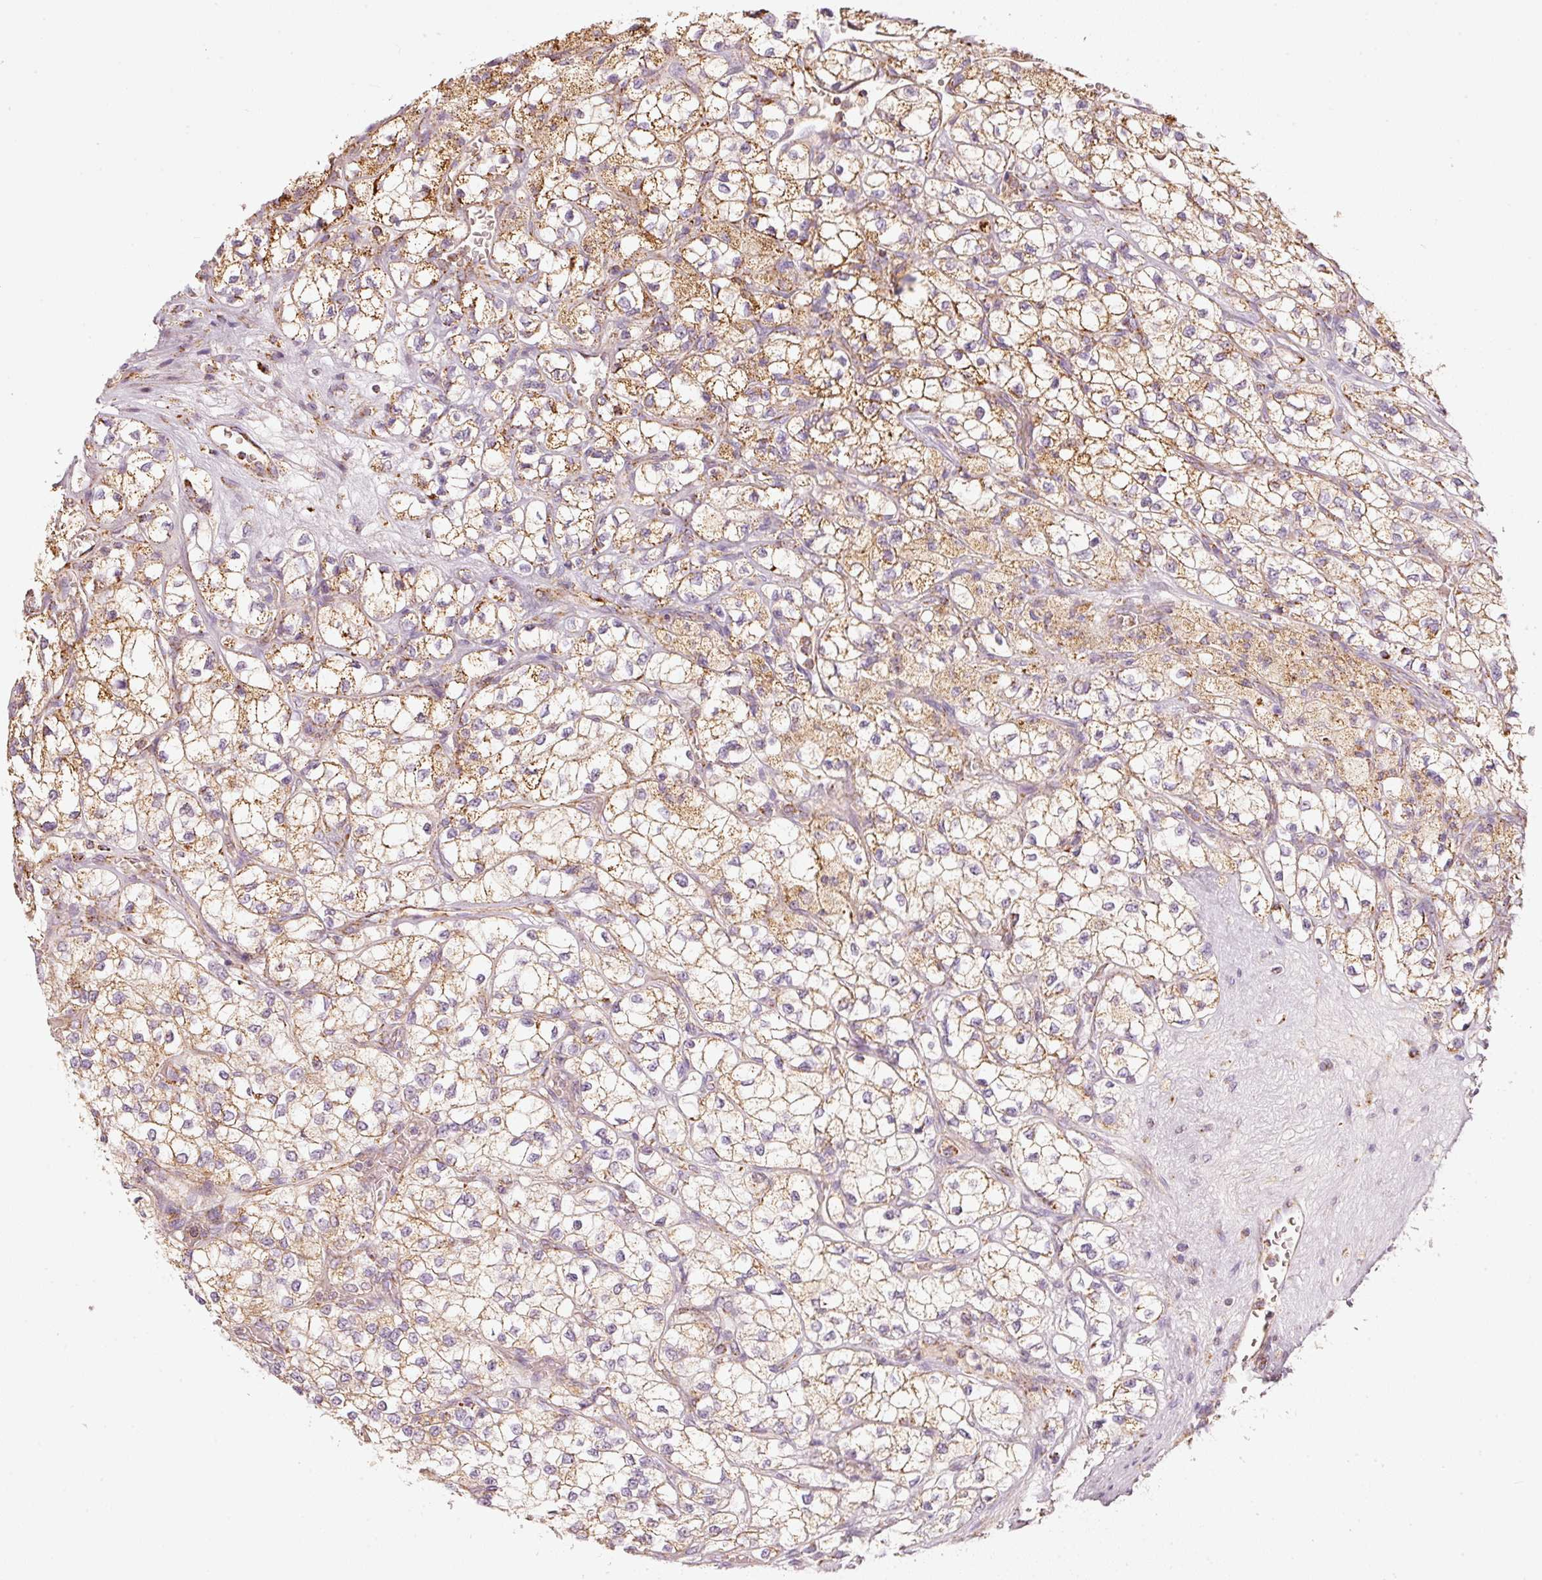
{"staining": {"intensity": "moderate", "quantity": ">75%", "location": "cytoplasmic/membranous"}, "tissue": "renal cancer", "cell_type": "Tumor cells", "image_type": "cancer", "snomed": [{"axis": "morphology", "description": "Adenocarcinoma, NOS"}, {"axis": "topography", "description": "Kidney"}], "caption": "A brown stain labels moderate cytoplasmic/membranous expression of a protein in human renal cancer (adenocarcinoma) tumor cells.", "gene": "C17orf98", "patient": {"sex": "male", "age": 80}}